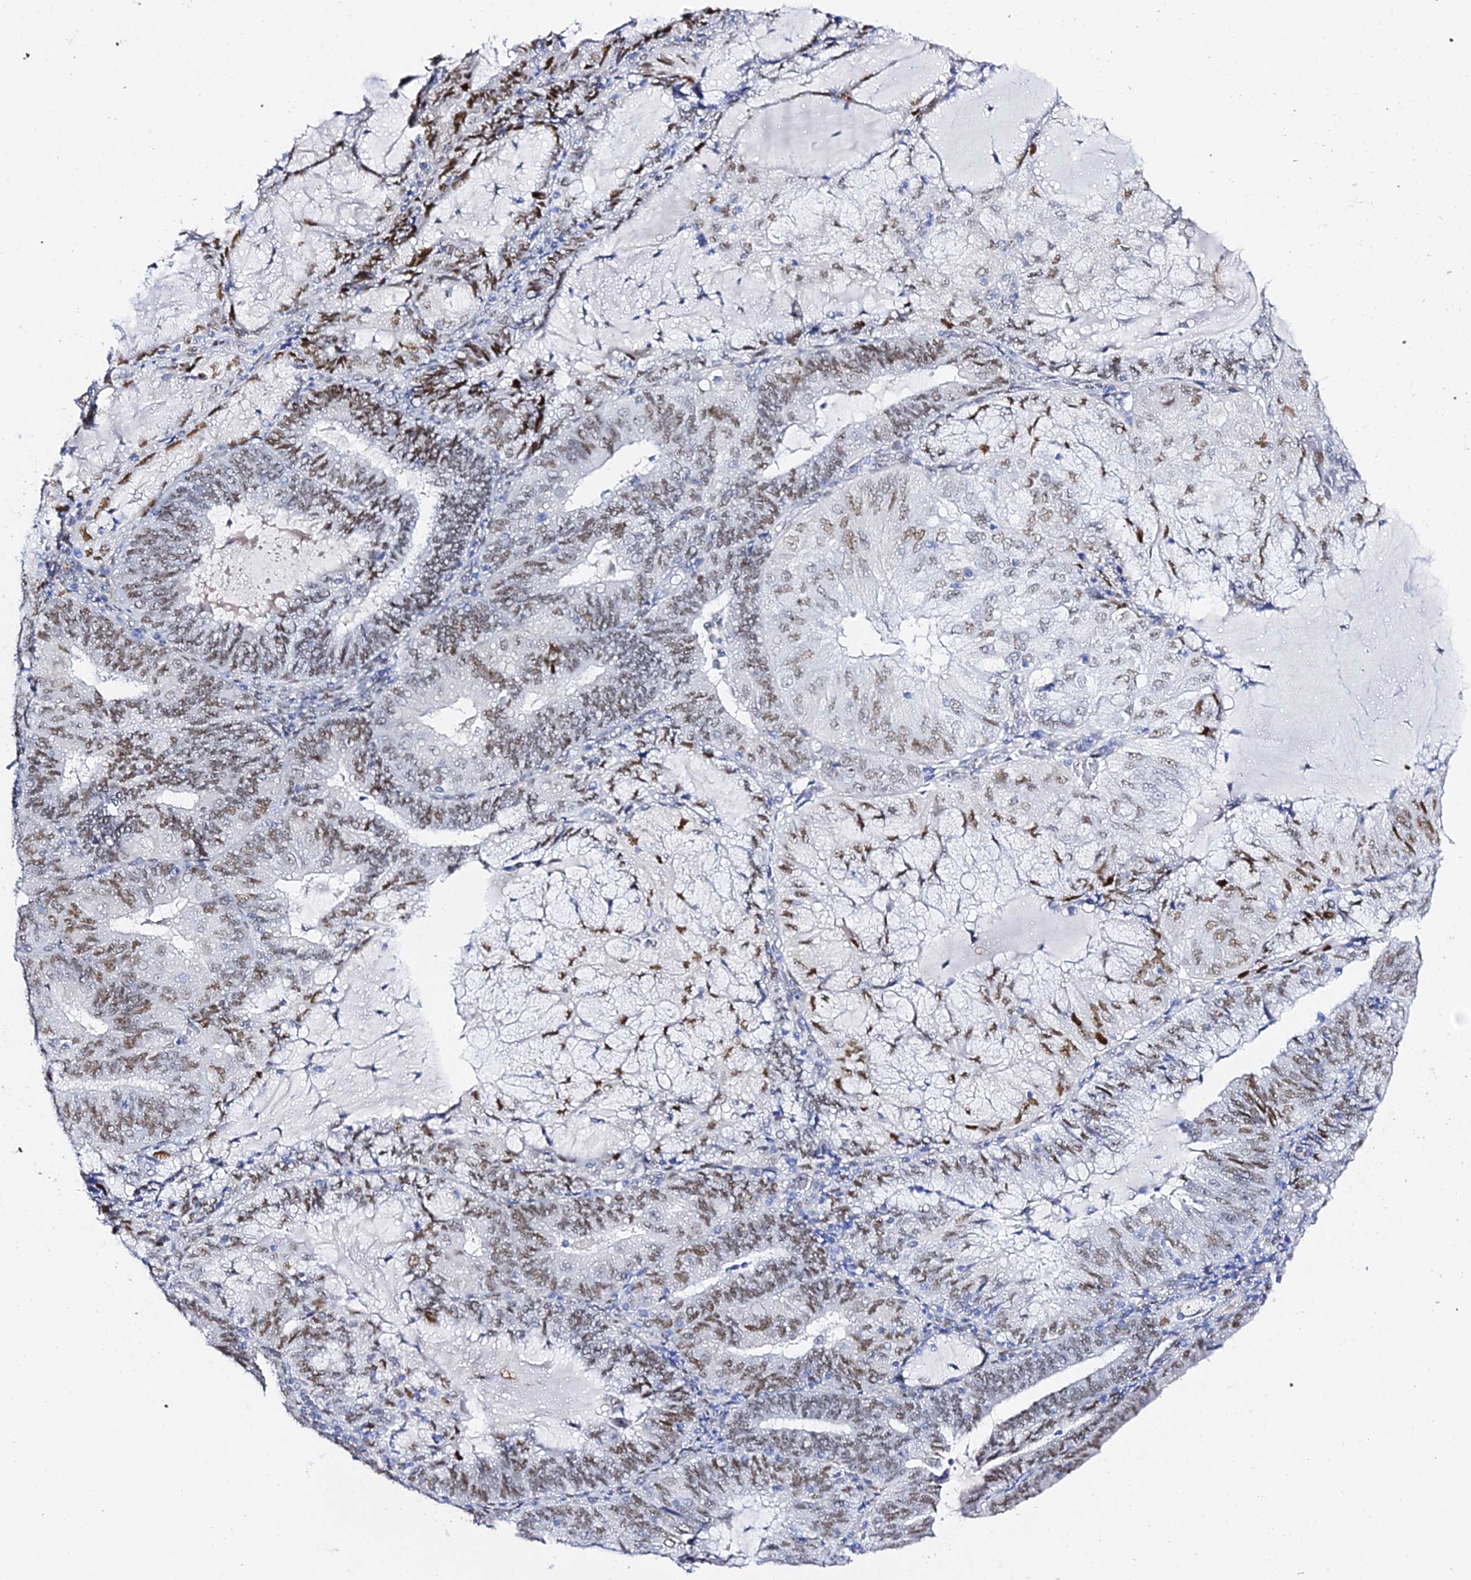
{"staining": {"intensity": "moderate", "quantity": ">75%", "location": "nuclear"}, "tissue": "endometrial cancer", "cell_type": "Tumor cells", "image_type": "cancer", "snomed": [{"axis": "morphology", "description": "Adenocarcinoma, NOS"}, {"axis": "topography", "description": "Endometrium"}], "caption": "Immunohistochemistry staining of adenocarcinoma (endometrial), which demonstrates medium levels of moderate nuclear staining in about >75% of tumor cells indicating moderate nuclear protein positivity. The staining was performed using DAB (brown) for protein detection and nuclei were counterstained in hematoxylin (blue).", "gene": "POFUT2", "patient": {"sex": "female", "age": 81}}